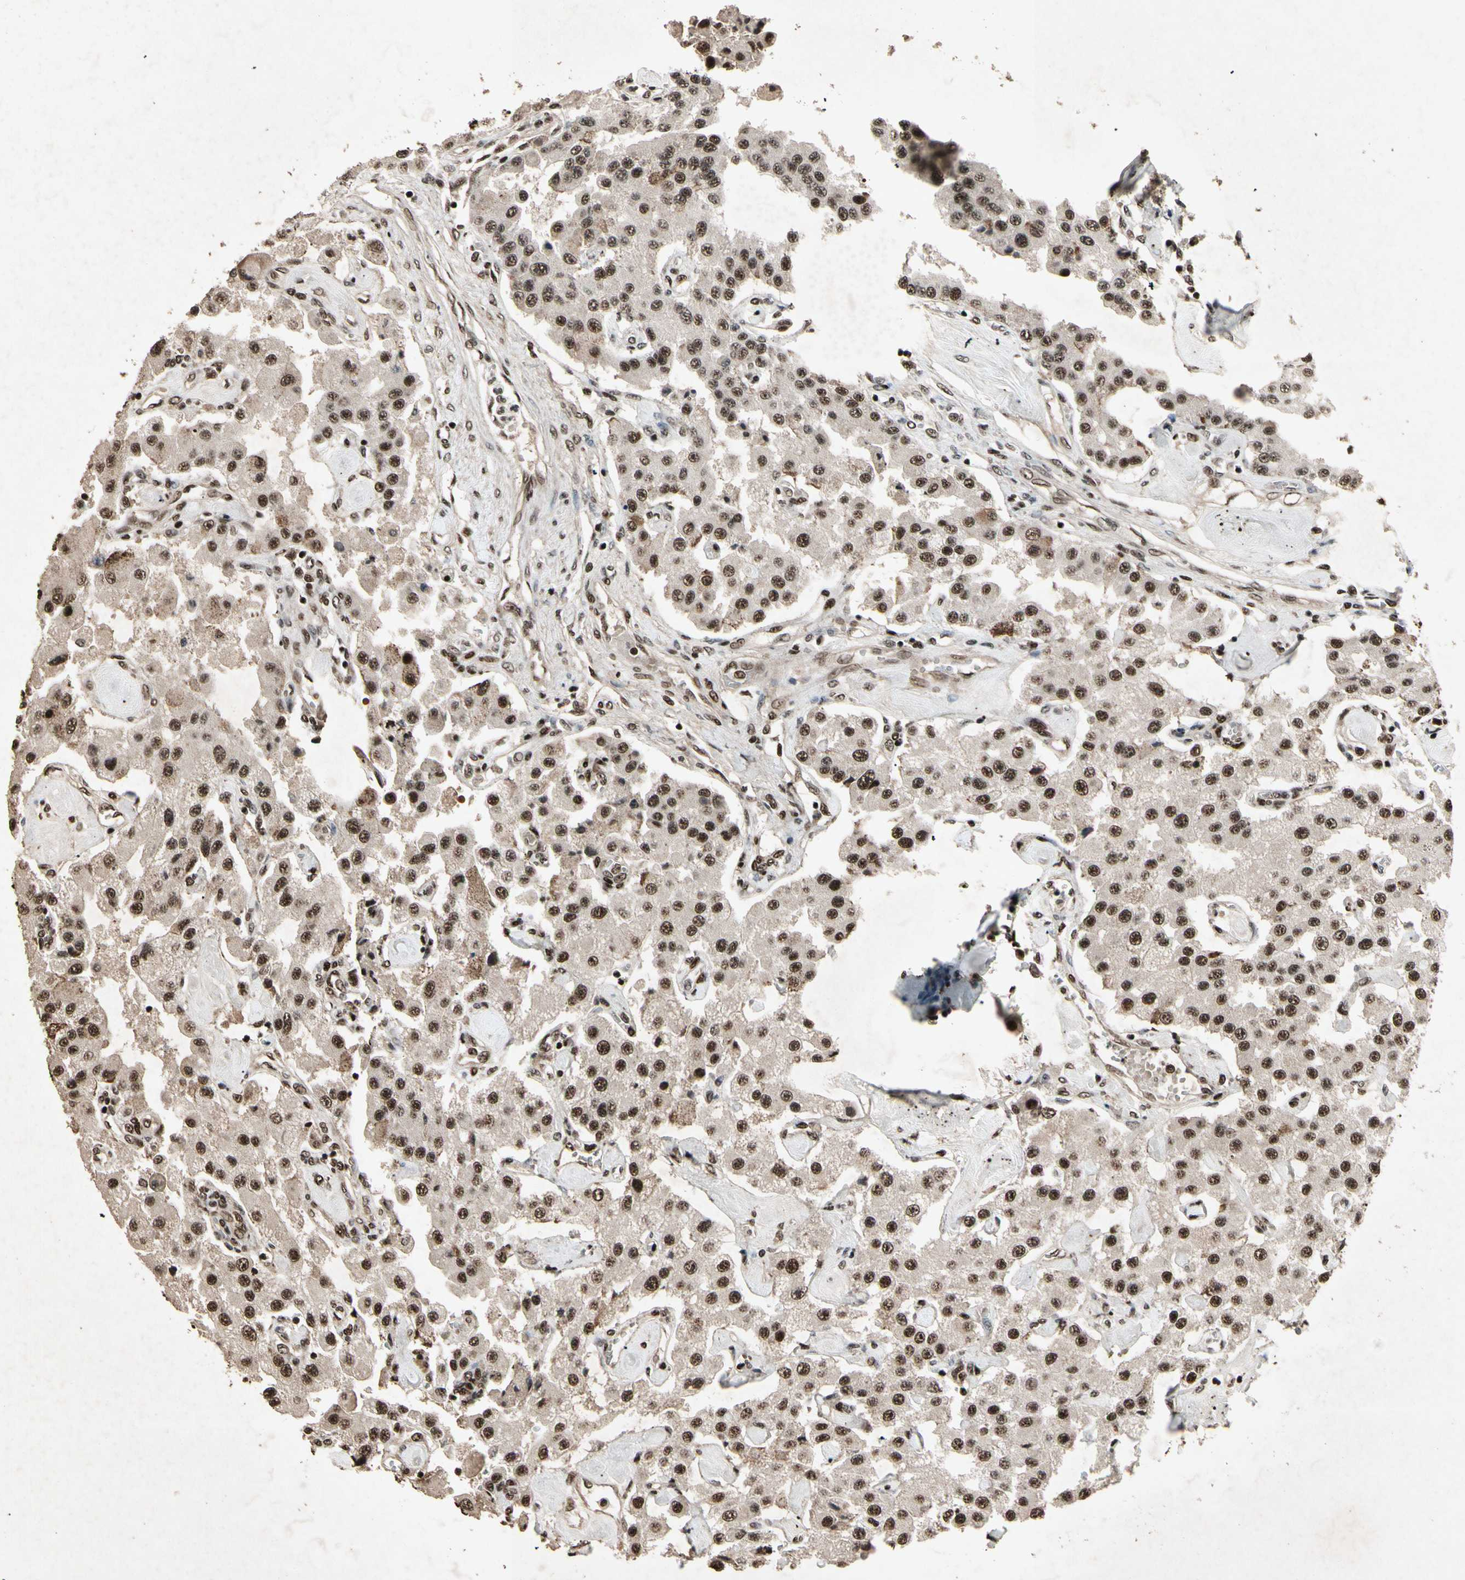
{"staining": {"intensity": "strong", "quantity": ">75%", "location": "nuclear"}, "tissue": "carcinoid", "cell_type": "Tumor cells", "image_type": "cancer", "snomed": [{"axis": "morphology", "description": "Carcinoid, malignant, NOS"}, {"axis": "topography", "description": "Pancreas"}], "caption": "Immunohistochemical staining of malignant carcinoid demonstrates high levels of strong nuclear protein staining in approximately >75% of tumor cells. The protein of interest is stained brown, and the nuclei are stained in blue (DAB (3,3'-diaminobenzidine) IHC with brightfield microscopy, high magnification).", "gene": "TBX2", "patient": {"sex": "male", "age": 41}}